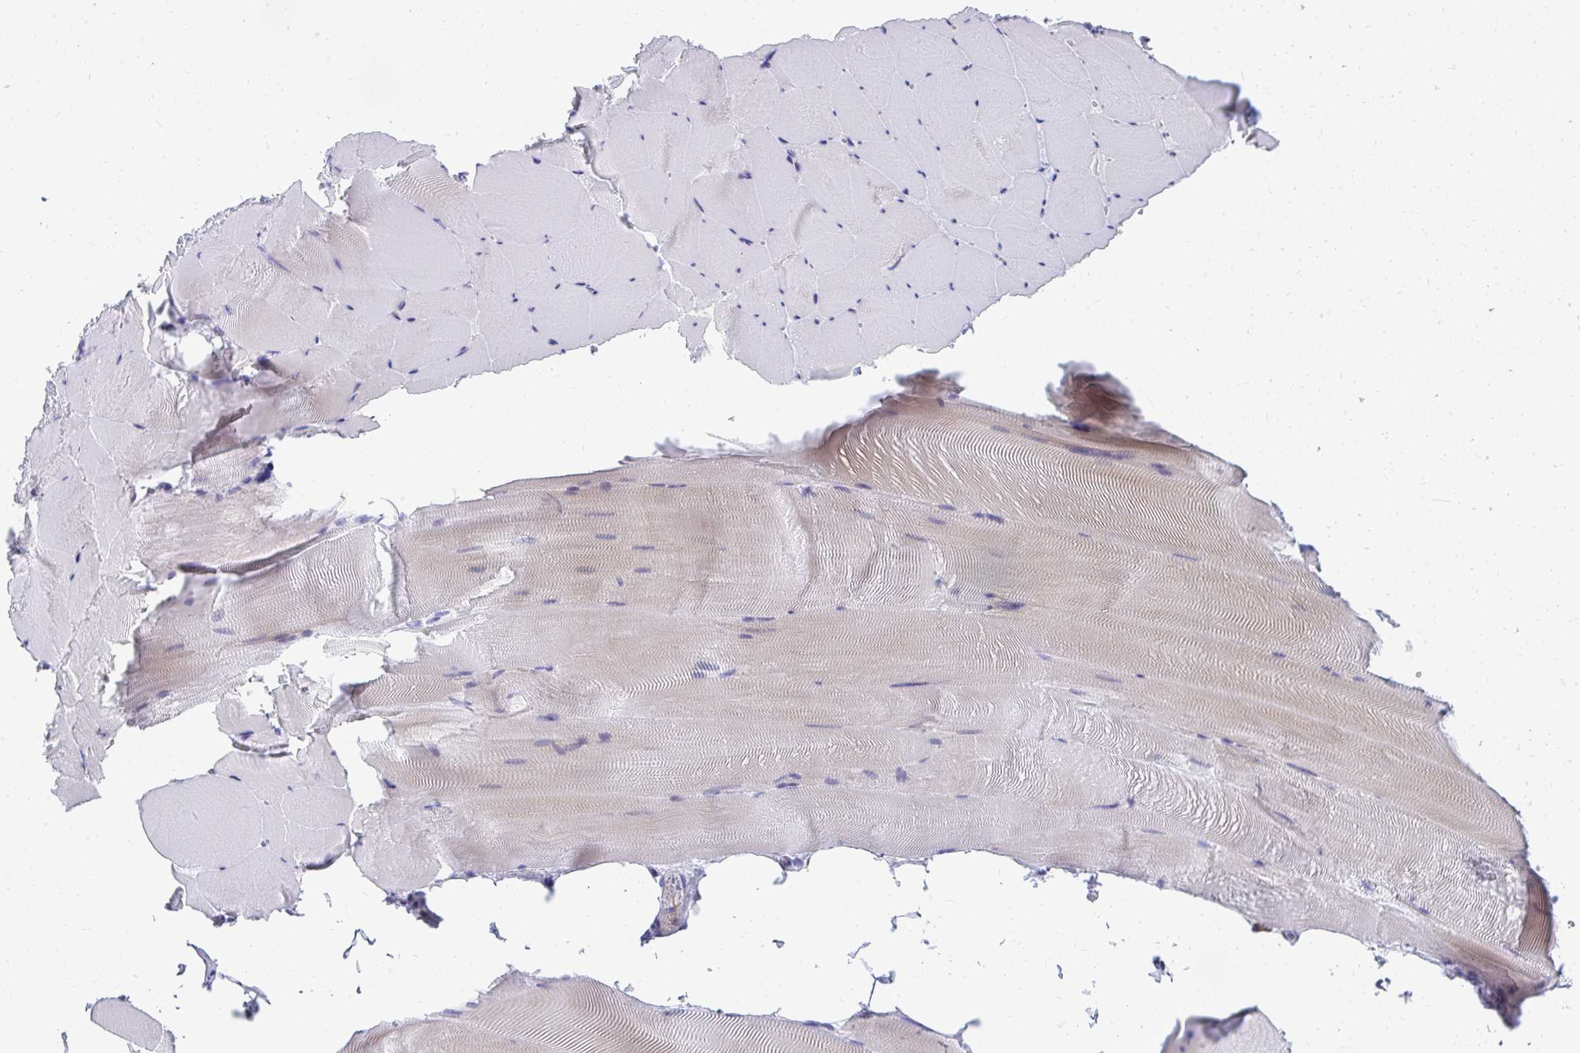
{"staining": {"intensity": "weak", "quantity": "<25%", "location": "cytoplasmic/membranous"}, "tissue": "skeletal muscle", "cell_type": "Myocytes", "image_type": "normal", "snomed": [{"axis": "morphology", "description": "Normal tissue, NOS"}, {"axis": "topography", "description": "Skeletal muscle"}], "caption": "IHC image of benign human skeletal muscle stained for a protein (brown), which reveals no staining in myocytes. (Immunohistochemistry, brightfield microscopy, high magnification).", "gene": "TSBP1", "patient": {"sex": "female", "age": 64}}